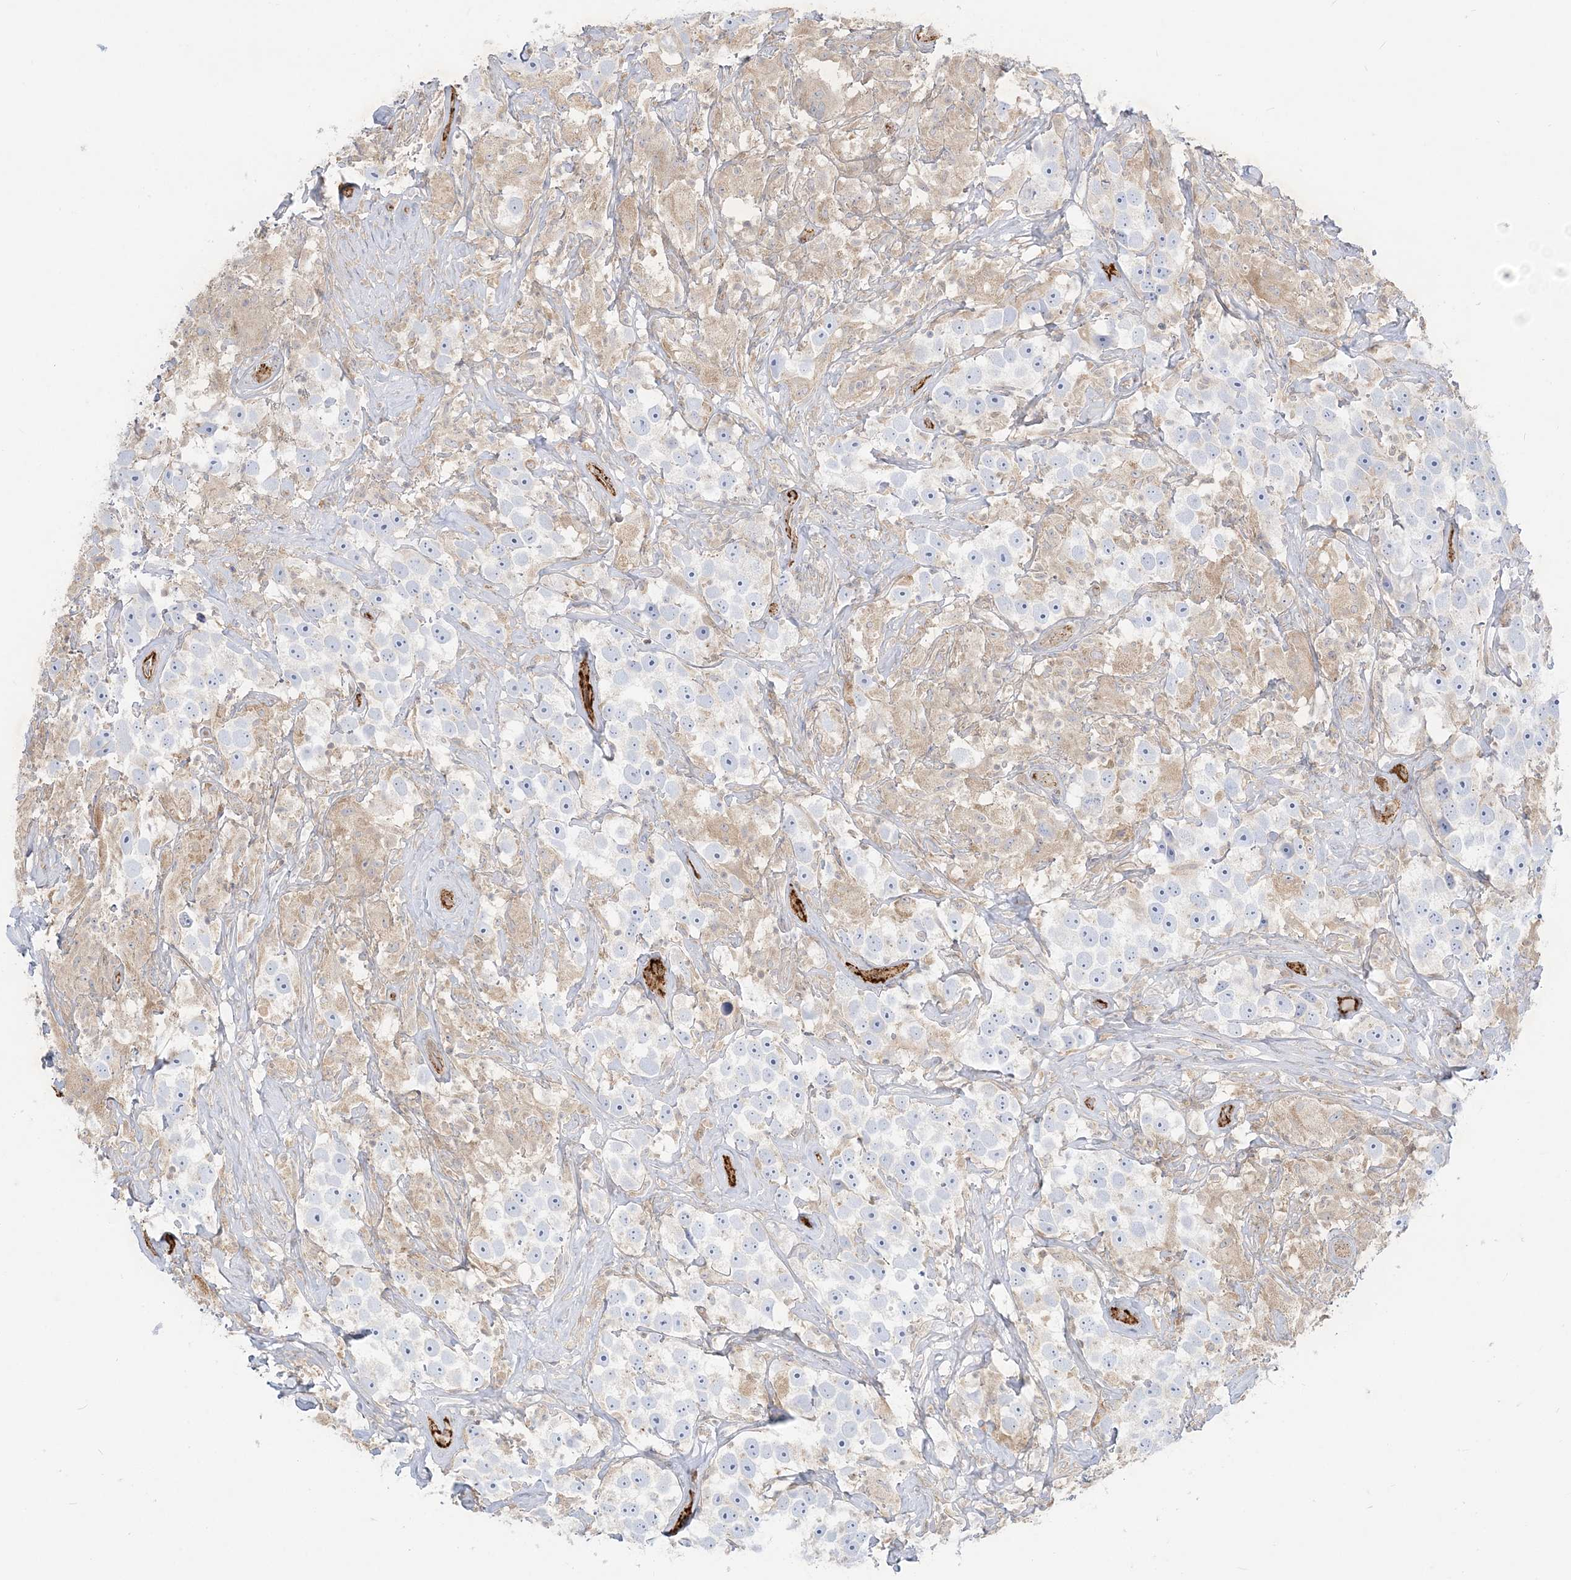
{"staining": {"intensity": "negative", "quantity": "none", "location": "none"}, "tissue": "testis cancer", "cell_type": "Tumor cells", "image_type": "cancer", "snomed": [{"axis": "morphology", "description": "Seminoma, NOS"}, {"axis": "topography", "description": "Testis"}], "caption": "Immunohistochemistry (IHC) photomicrograph of seminoma (testis) stained for a protein (brown), which displays no staining in tumor cells.", "gene": "INPP1", "patient": {"sex": "male", "age": 49}}